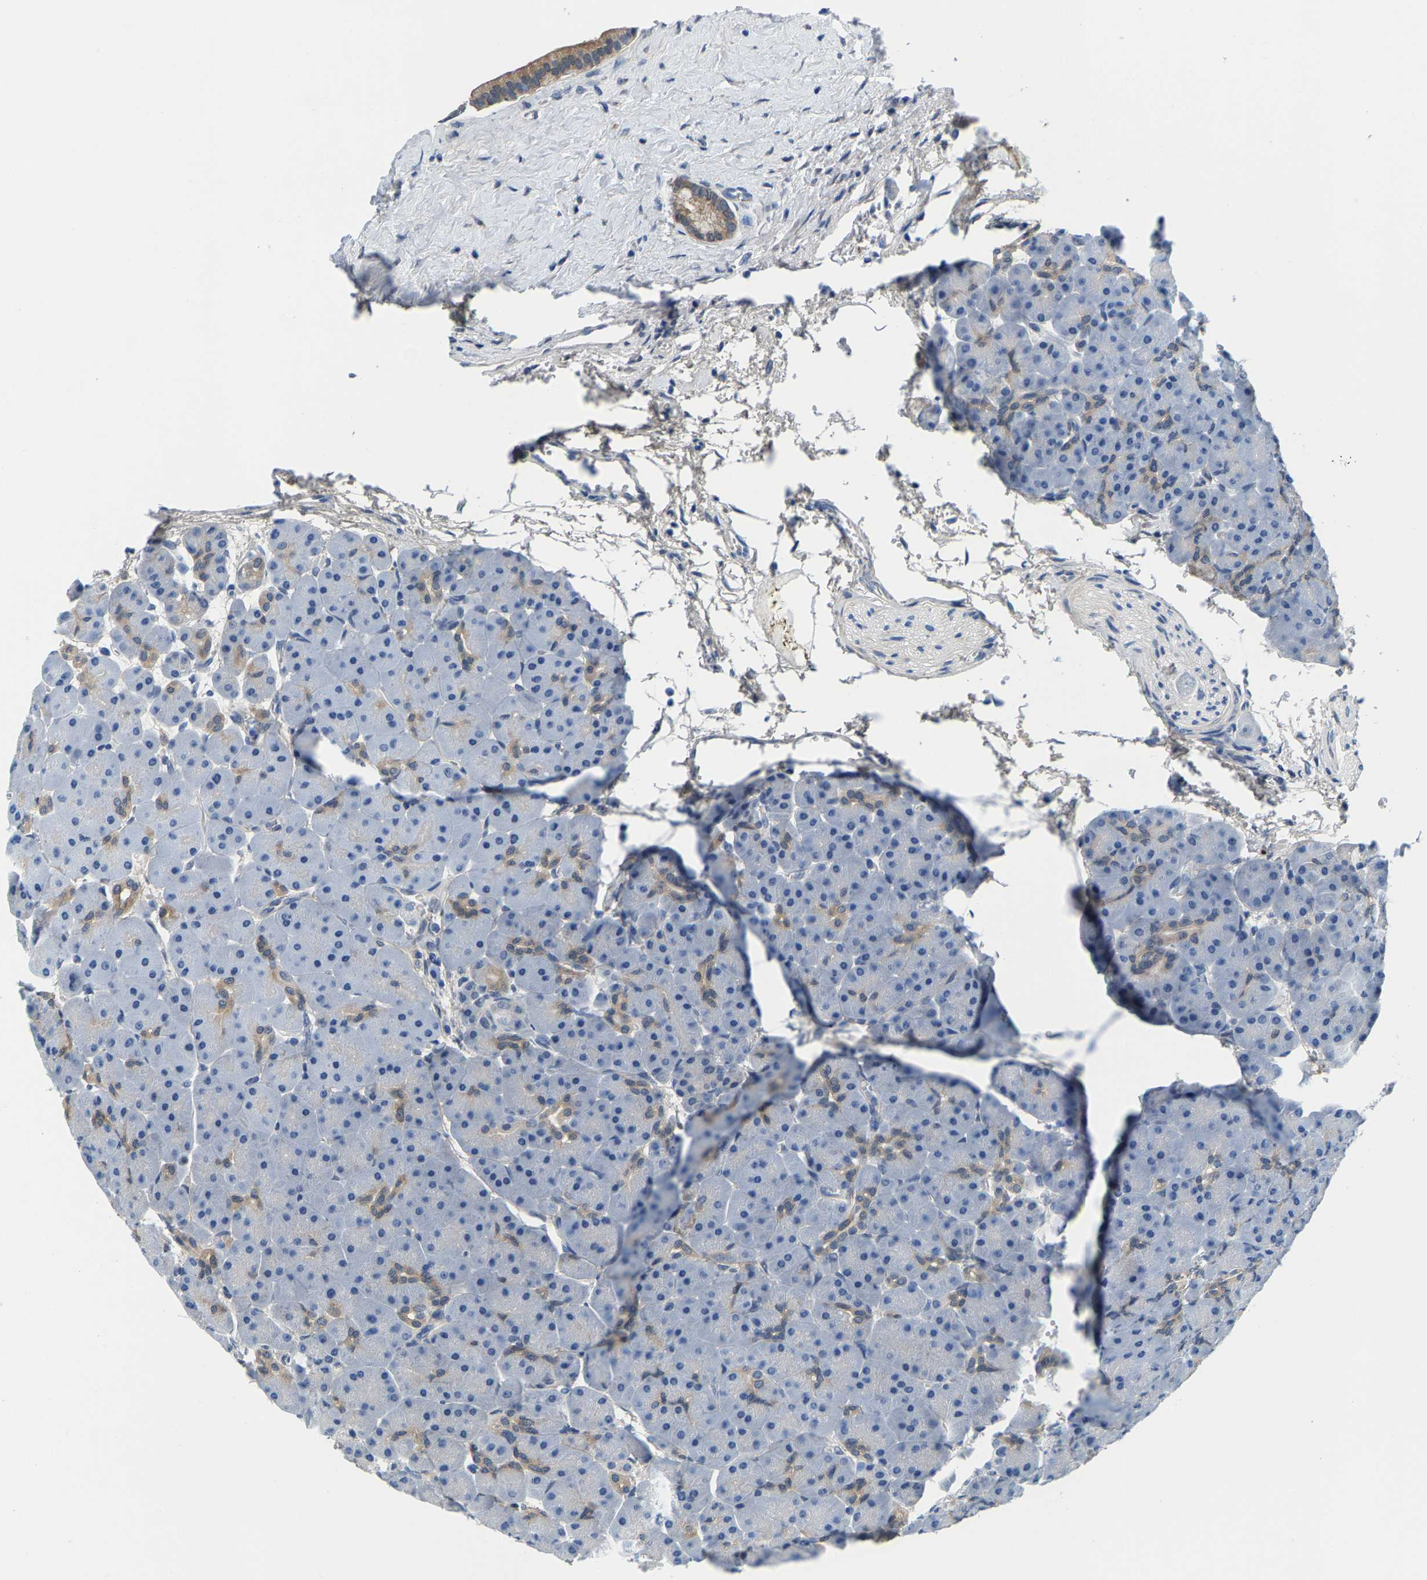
{"staining": {"intensity": "weak", "quantity": "<25%", "location": "cytoplasmic/membranous"}, "tissue": "pancreas", "cell_type": "Exocrine glandular cells", "image_type": "normal", "snomed": [{"axis": "morphology", "description": "Normal tissue, NOS"}, {"axis": "topography", "description": "Pancreas"}], "caption": "There is no significant positivity in exocrine glandular cells of pancreas. (Immunohistochemistry (ihc), brightfield microscopy, high magnification).", "gene": "SSH3", "patient": {"sex": "male", "age": 66}}